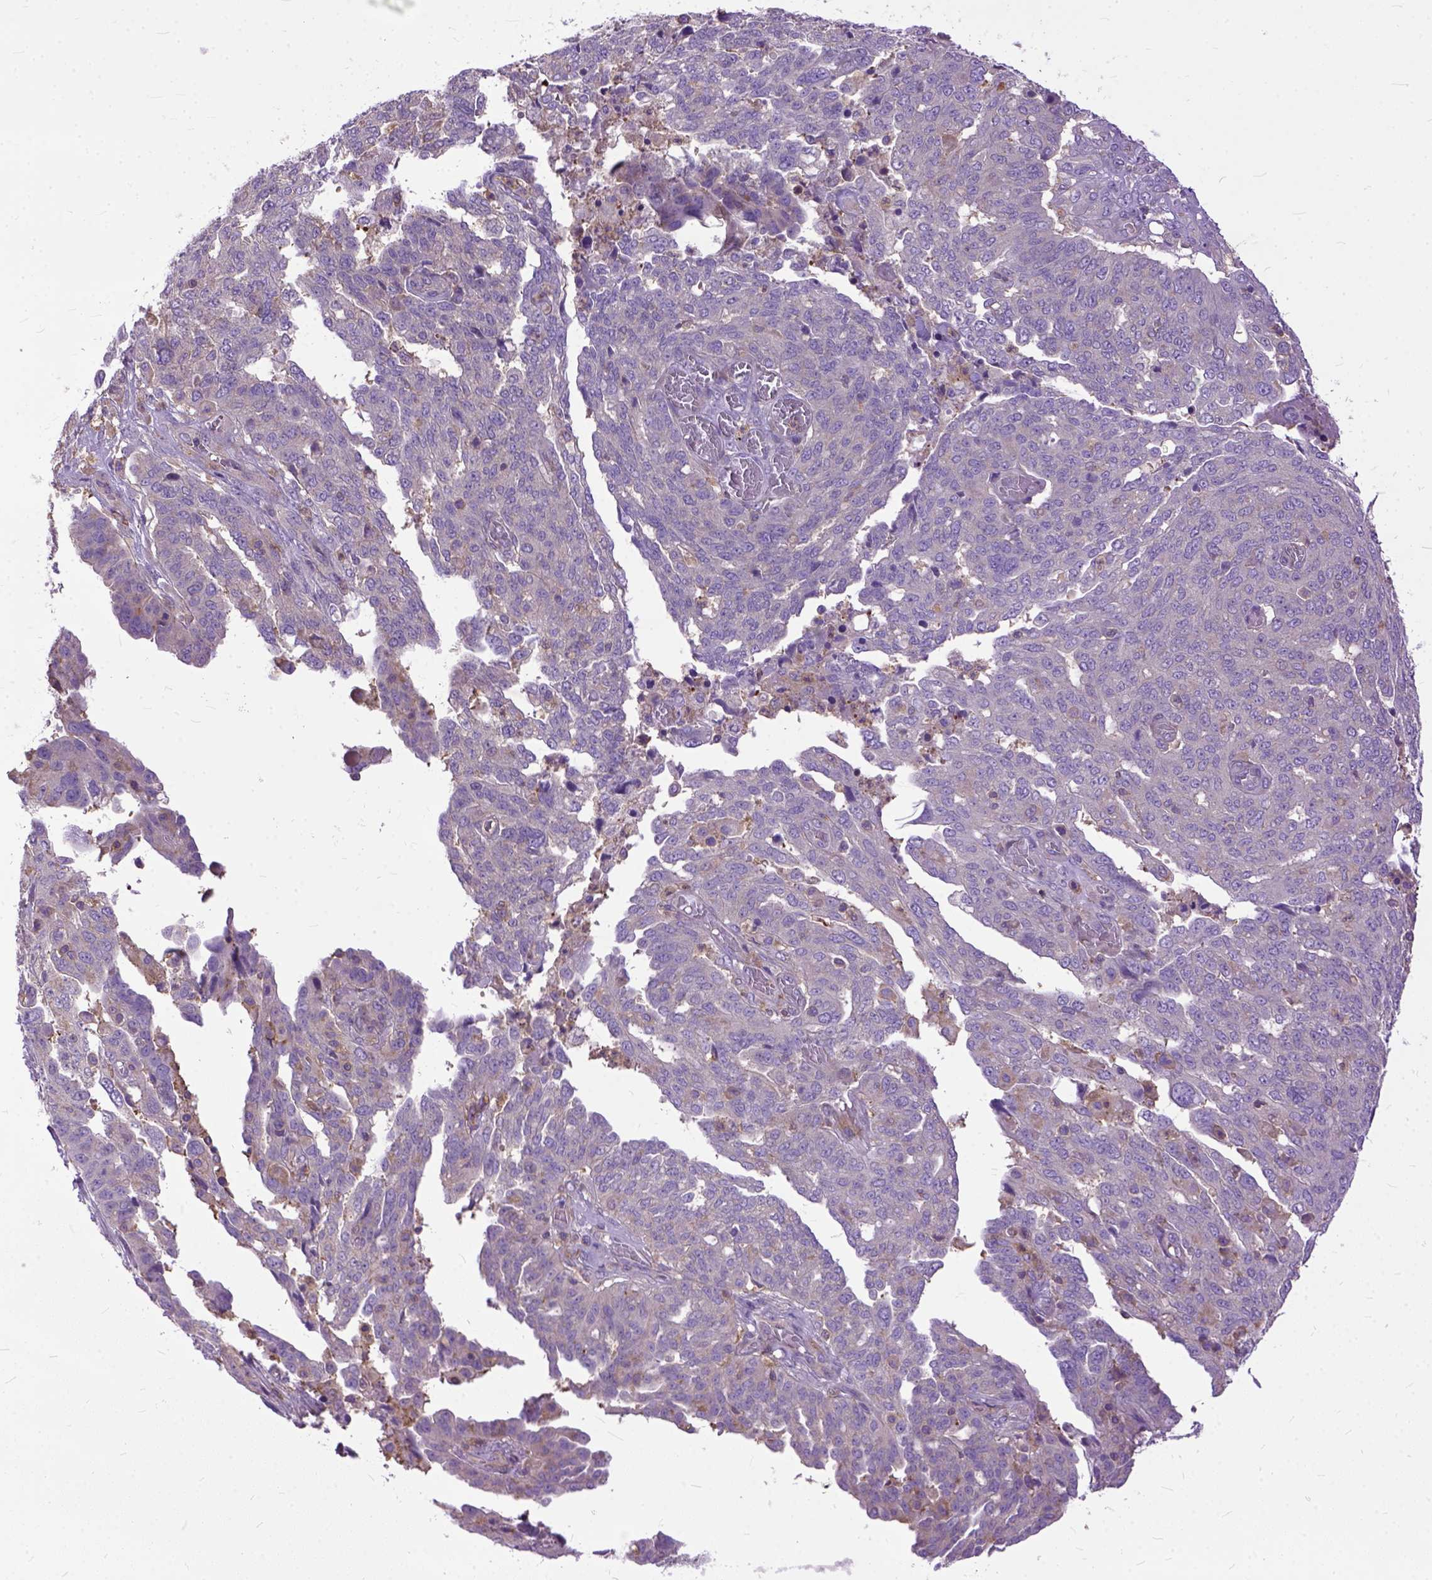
{"staining": {"intensity": "weak", "quantity": "<25%", "location": "cytoplasmic/membranous"}, "tissue": "ovarian cancer", "cell_type": "Tumor cells", "image_type": "cancer", "snomed": [{"axis": "morphology", "description": "Cystadenocarcinoma, serous, NOS"}, {"axis": "topography", "description": "Ovary"}], "caption": "Tumor cells show no significant protein positivity in serous cystadenocarcinoma (ovarian). The staining is performed using DAB (3,3'-diaminobenzidine) brown chromogen with nuclei counter-stained in using hematoxylin.", "gene": "NAMPT", "patient": {"sex": "female", "age": 67}}